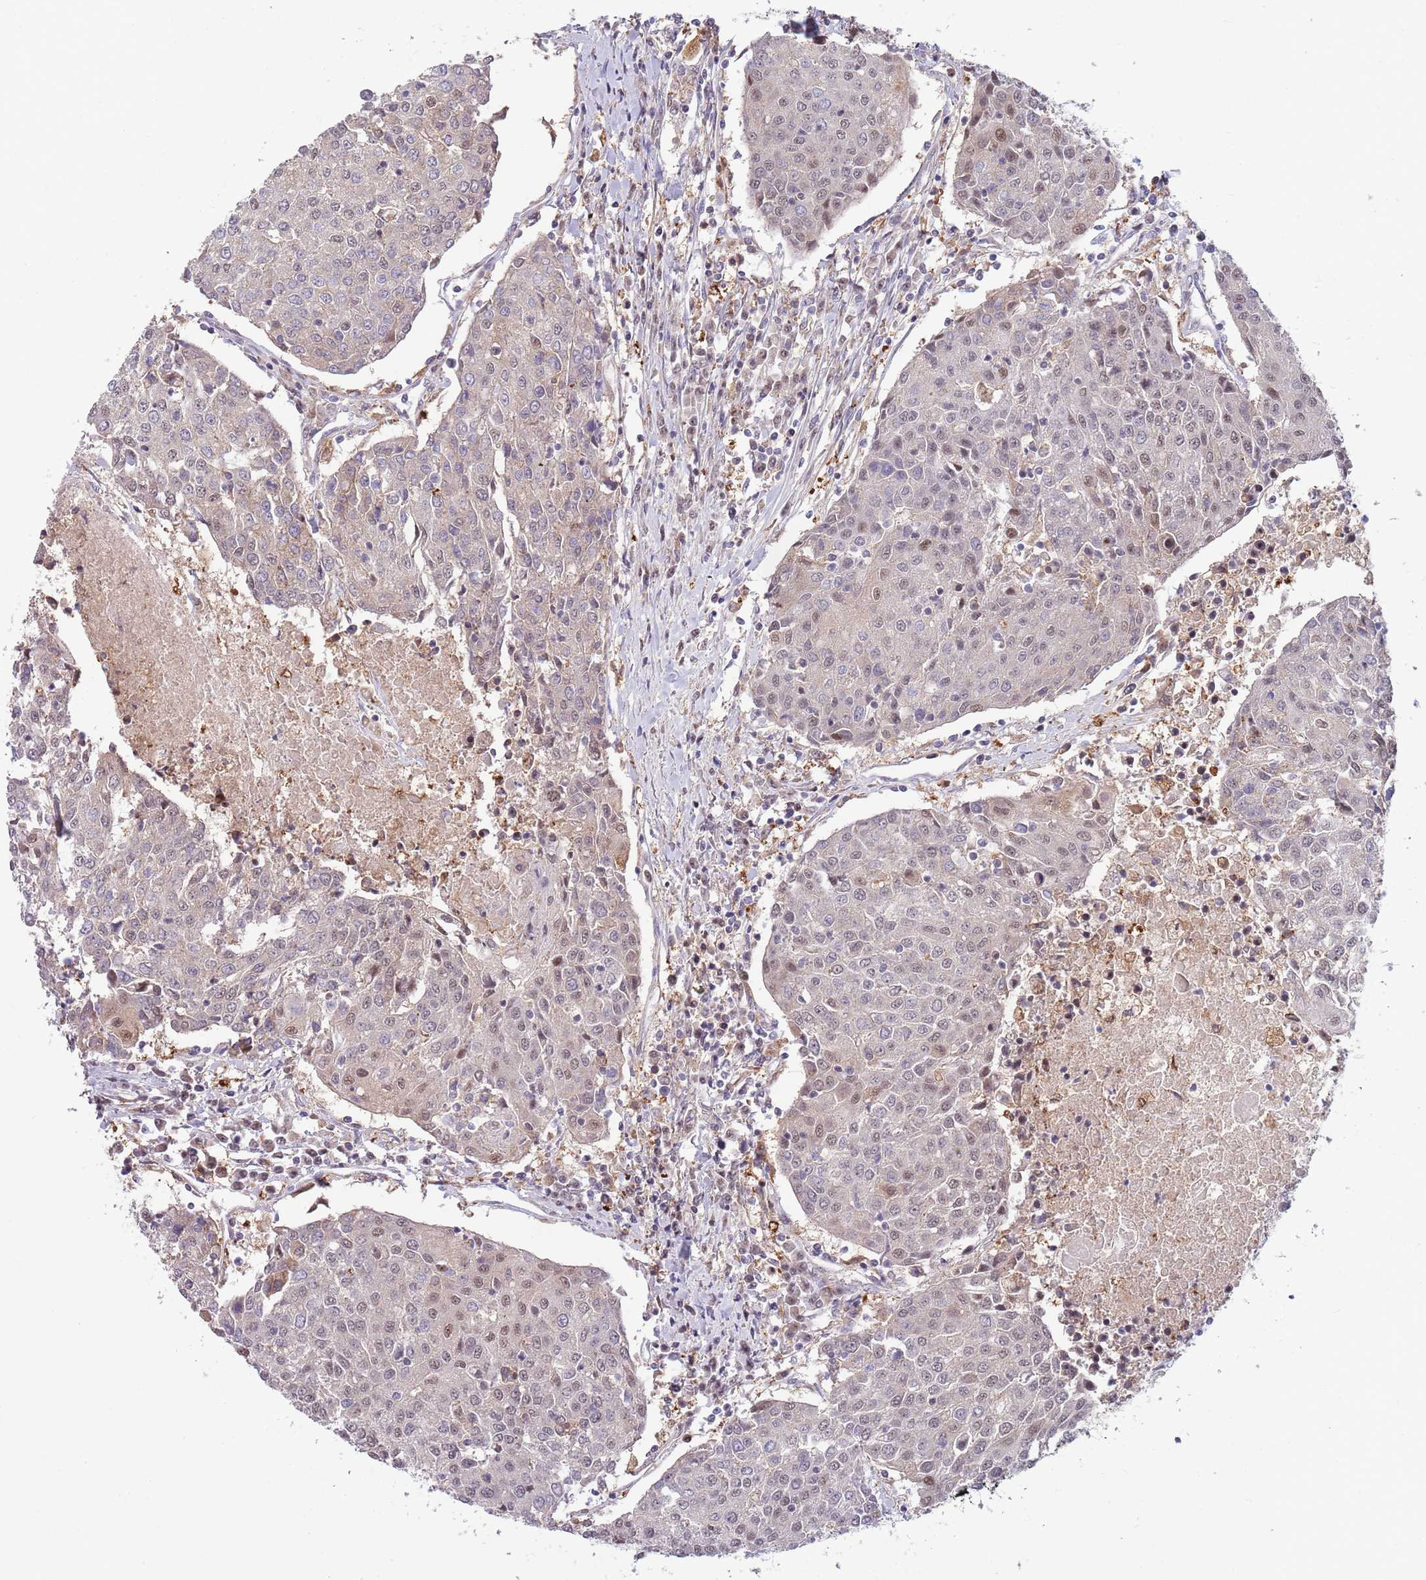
{"staining": {"intensity": "weak", "quantity": "25%-75%", "location": "nuclear"}, "tissue": "urothelial cancer", "cell_type": "Tumor cells", "image_type": "cancer", "snomed": [{"axis": "morphology", "description": "Urothelial carcinoma, High grade"}, {"axis": "topography", "description": "Urinary bladder"}], "caption": "This image reveals immunohistochemistry (IHC) staining of urothelial carcinoma (high-grade), with low weak nuclear positivity in approximately 25%-75% of tumor cells.", "gene": "CCNJL", "patient": {"sex": "female", "age": 85}}